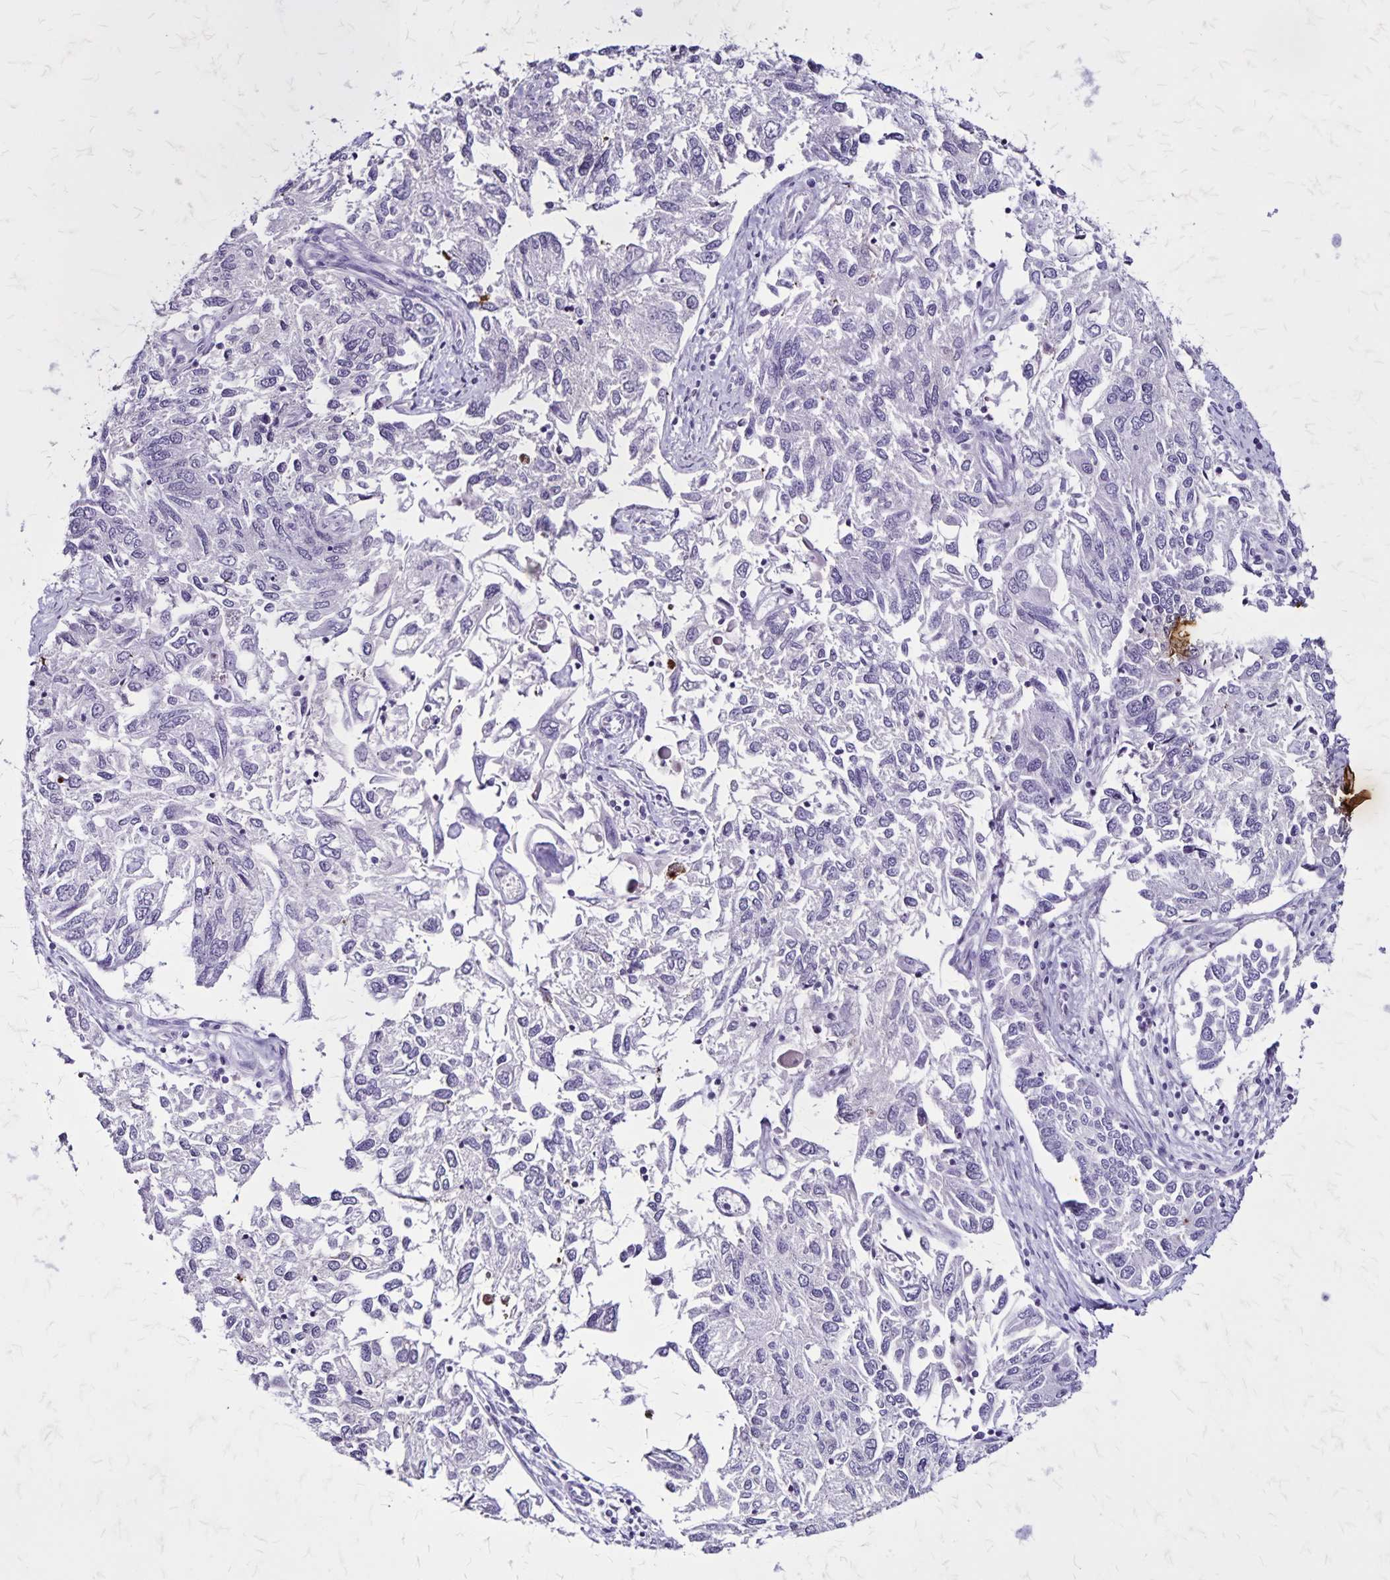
{"staining": {"intensity": "negative", "quantity": "none", "location": "none"}, "tissue": "endometrial cancer", "cell_type": "Tumor cells", "image_type": "cancer", "snomed": [{"axis": "morphology", "description": "Carcinoma, NOS"}, {"axis": "topography", "description": "Uterus"}], "caption": "Immunohistochemistry of endometrial cancer reveals no expression in tumor cells. (Stains: DAB (3,3'-diaminobenzidine) IHC with hematoxylin counter stain, Microscopy: brightfield microscopy at high magnification).", "gene": "KRT2", "patient": {"sex": "female", "age": 76}}